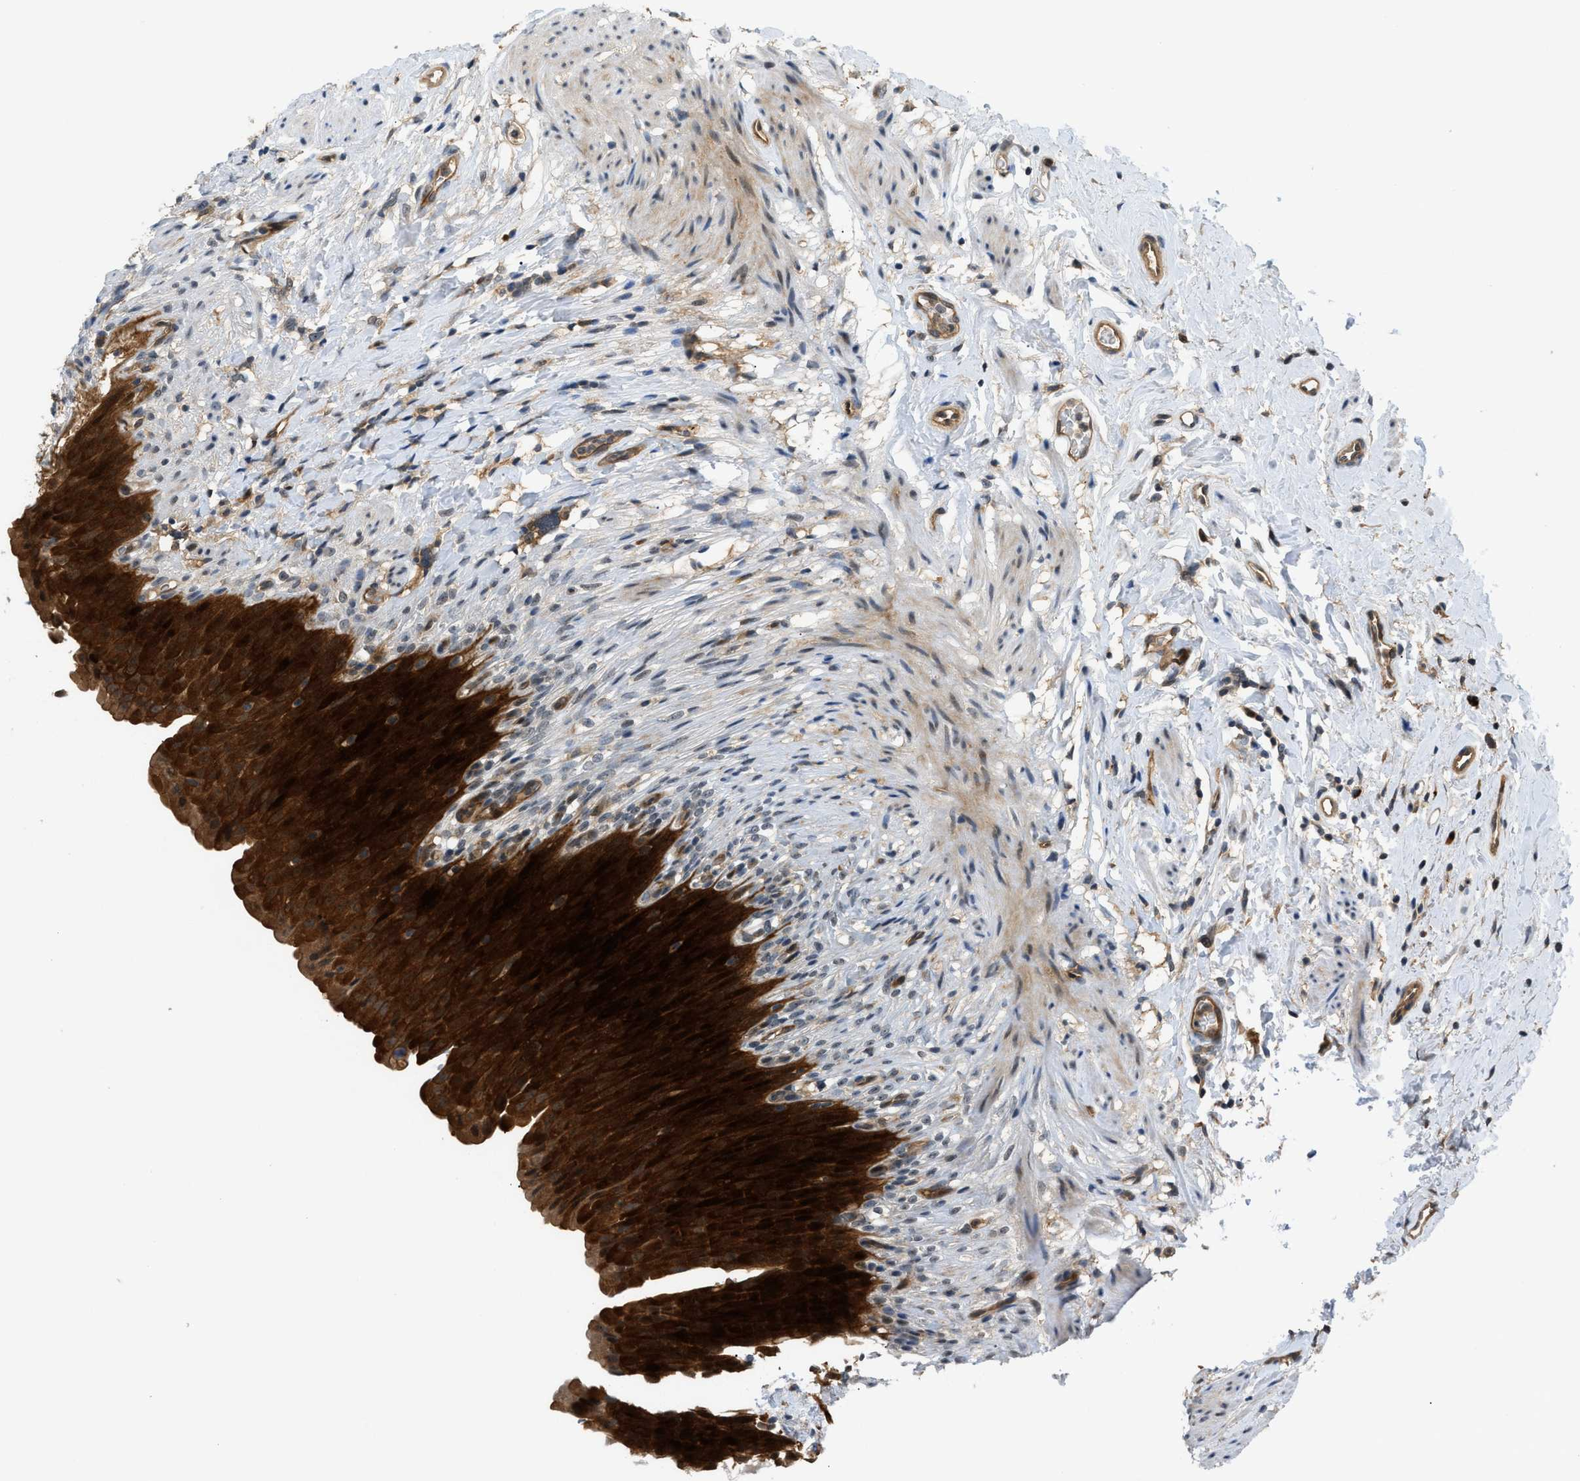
{"staining": {"intensity": "strong", "quantity": ">75%", "location": "cytoplasmic/membranous,nuclear"}, "tissue": "urinary bladder", "cell_type": "Urothelial cells", "image_type": "normal", "snomed": [{"axis": "morphology", "description": "Normal tissue, NOS"}, {"axis": "topography", "description": "Urinary bladder"}], "caption": "Immunohistochemical staining of benign urinary bladder exhibits high levels of strong cytoplasmic/membranous,nuclear expression in approximately >75% of urothelial cells. (DAB = brown stain, brightfield microscopy at high magnification).", "gene": "TRAK2", "patient": {"sex": "female", "age": 79}}